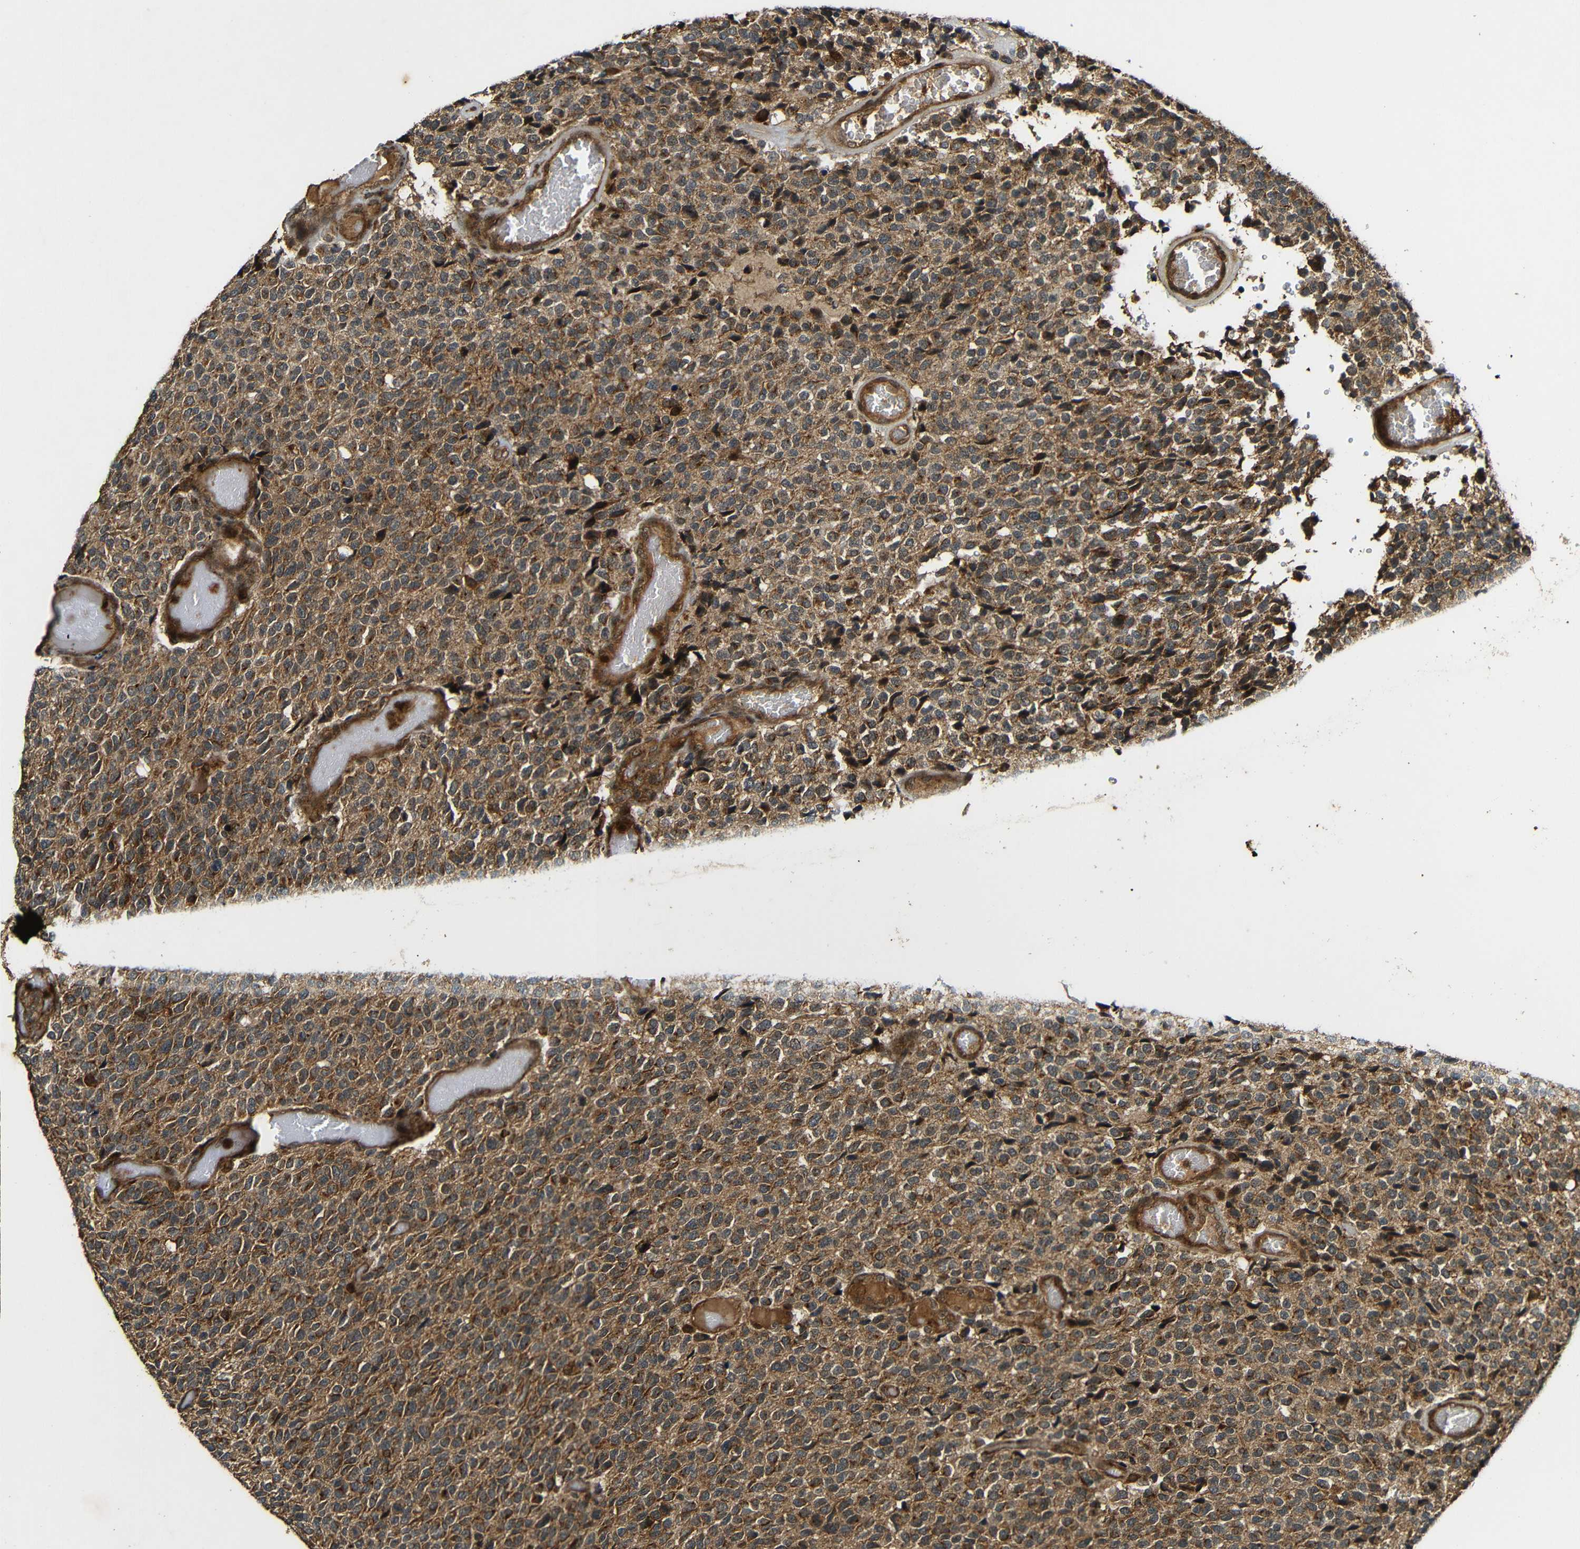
{"staining": {"intensity": "moderate", "quantity": ">75%", "location": "cytoplasmic/membranous"}, "tissue": "glioma", "cell_type": "Tumor cells", "image_type": "cancer", "snomed": [{"axis": "morphology", "description": "Glioma, malignant, High grade"}, {"axis": "topography", "description": "pancreas cauda"}], "caption": "There is medium levels of moderate cytoplasmic/membranous expression in tumor cells of glioma, as demonstrated by immunohistochemical staining (brown color).", "gene": "CASP8", "patient": {"sex": "male", "age": 60}}